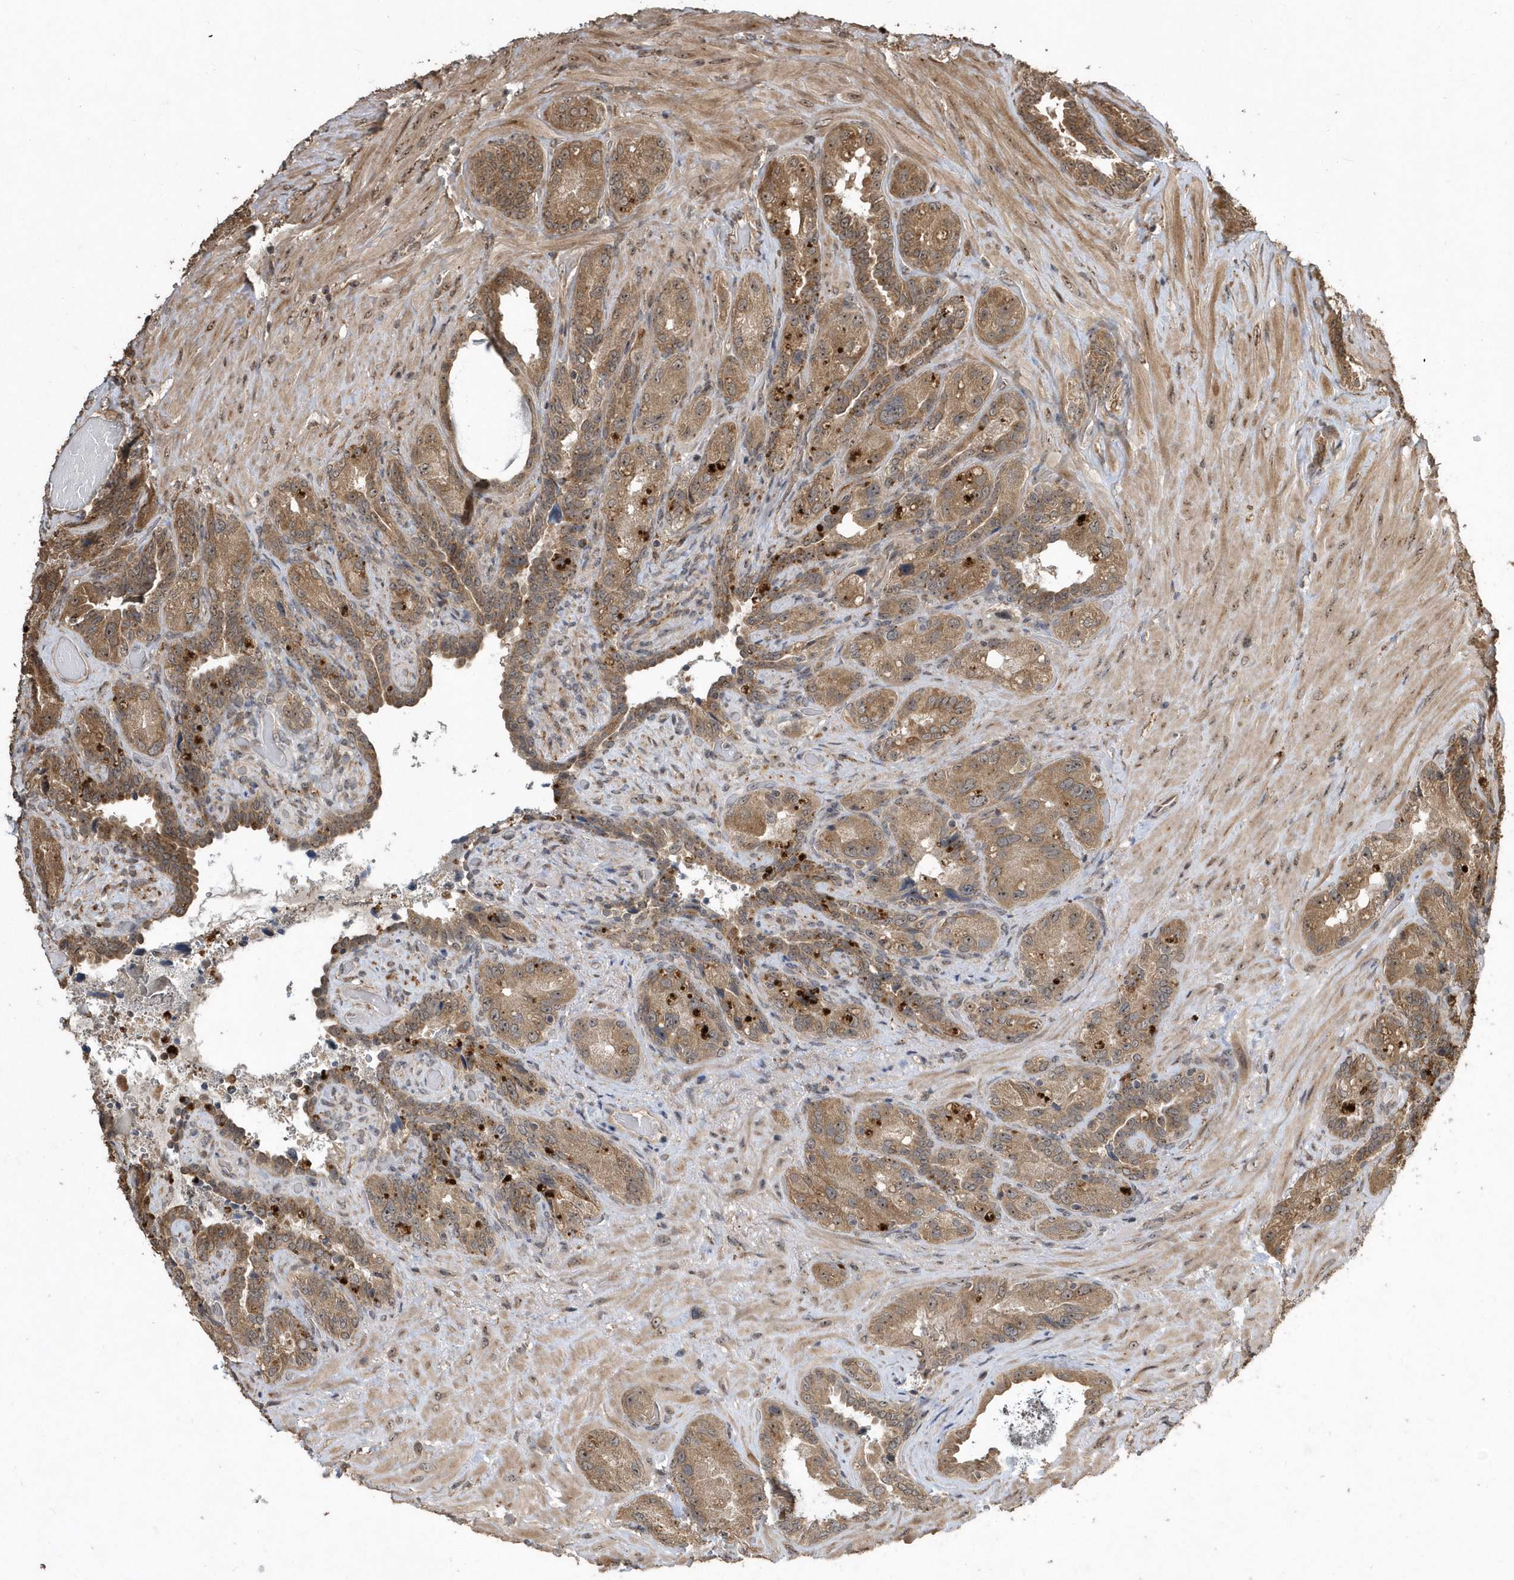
{"staining": {"intensity": "moderate", "quantity": ">75%", "location": "cytoplasmic/membranous"}, "tissue": "seminal vesicle", "cell_type": "Glandular cells", "image_type": "normal", "snomed": [{"axis": "morphology", "description": "Normal tissue, NOS"}, {"axis": "topography", "description": "Seminal veicle"}, {"axis": "topography", "description": "Peripheral nerve tissue"}], "caption": "A medium amount of moderate cytoplasmic/membranous staining is seen in about >75% of glandular cells in normal seminal vesicle. (DAB = brown stain, brightfield microscopy at high magnification).", "gene": "WASHC5", "patient": {"sex": "male", "age": 67}}